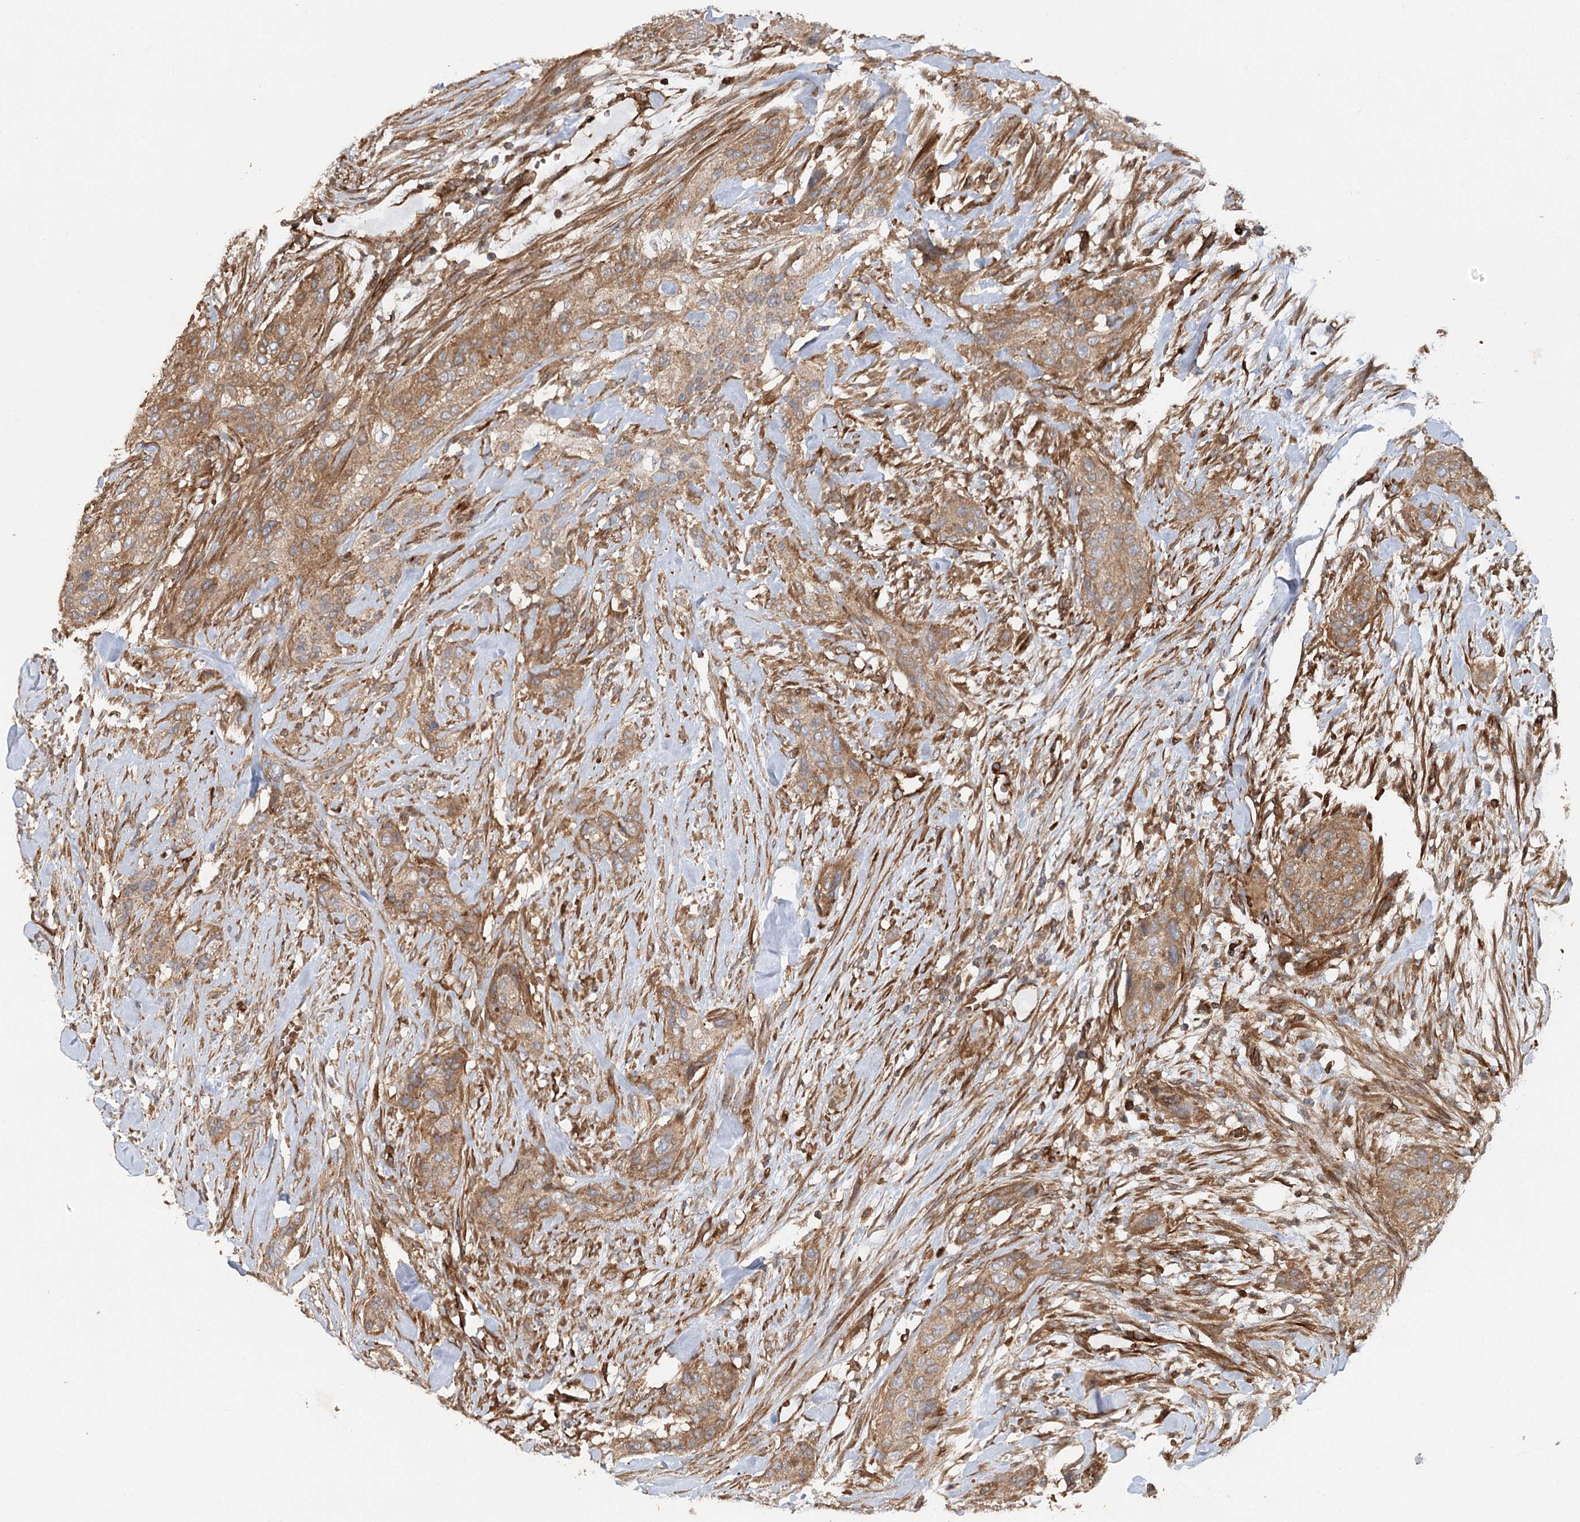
{"staining": {"intensity": "moderate", "quantity": ">75%", "location": "cytoplasmic/membranous"}, "tissue": "urothelial cancer", "cell_type": "Tumor cells", "image_type": "cancer", "snomed": [{"axis": "morphology", "description": "Urothelial carcinoma, High grade"}, {"axis": "topography", "description": "Urinary bladder"}], "caption": "Immunohistochemical staining of urothelial cancer reveals moderate cytoplasmic/membranous protein expression in approximately >75% of tumor cells.", "gene": "PAIP2", "patient": {"sex": "male", "age": 35}}